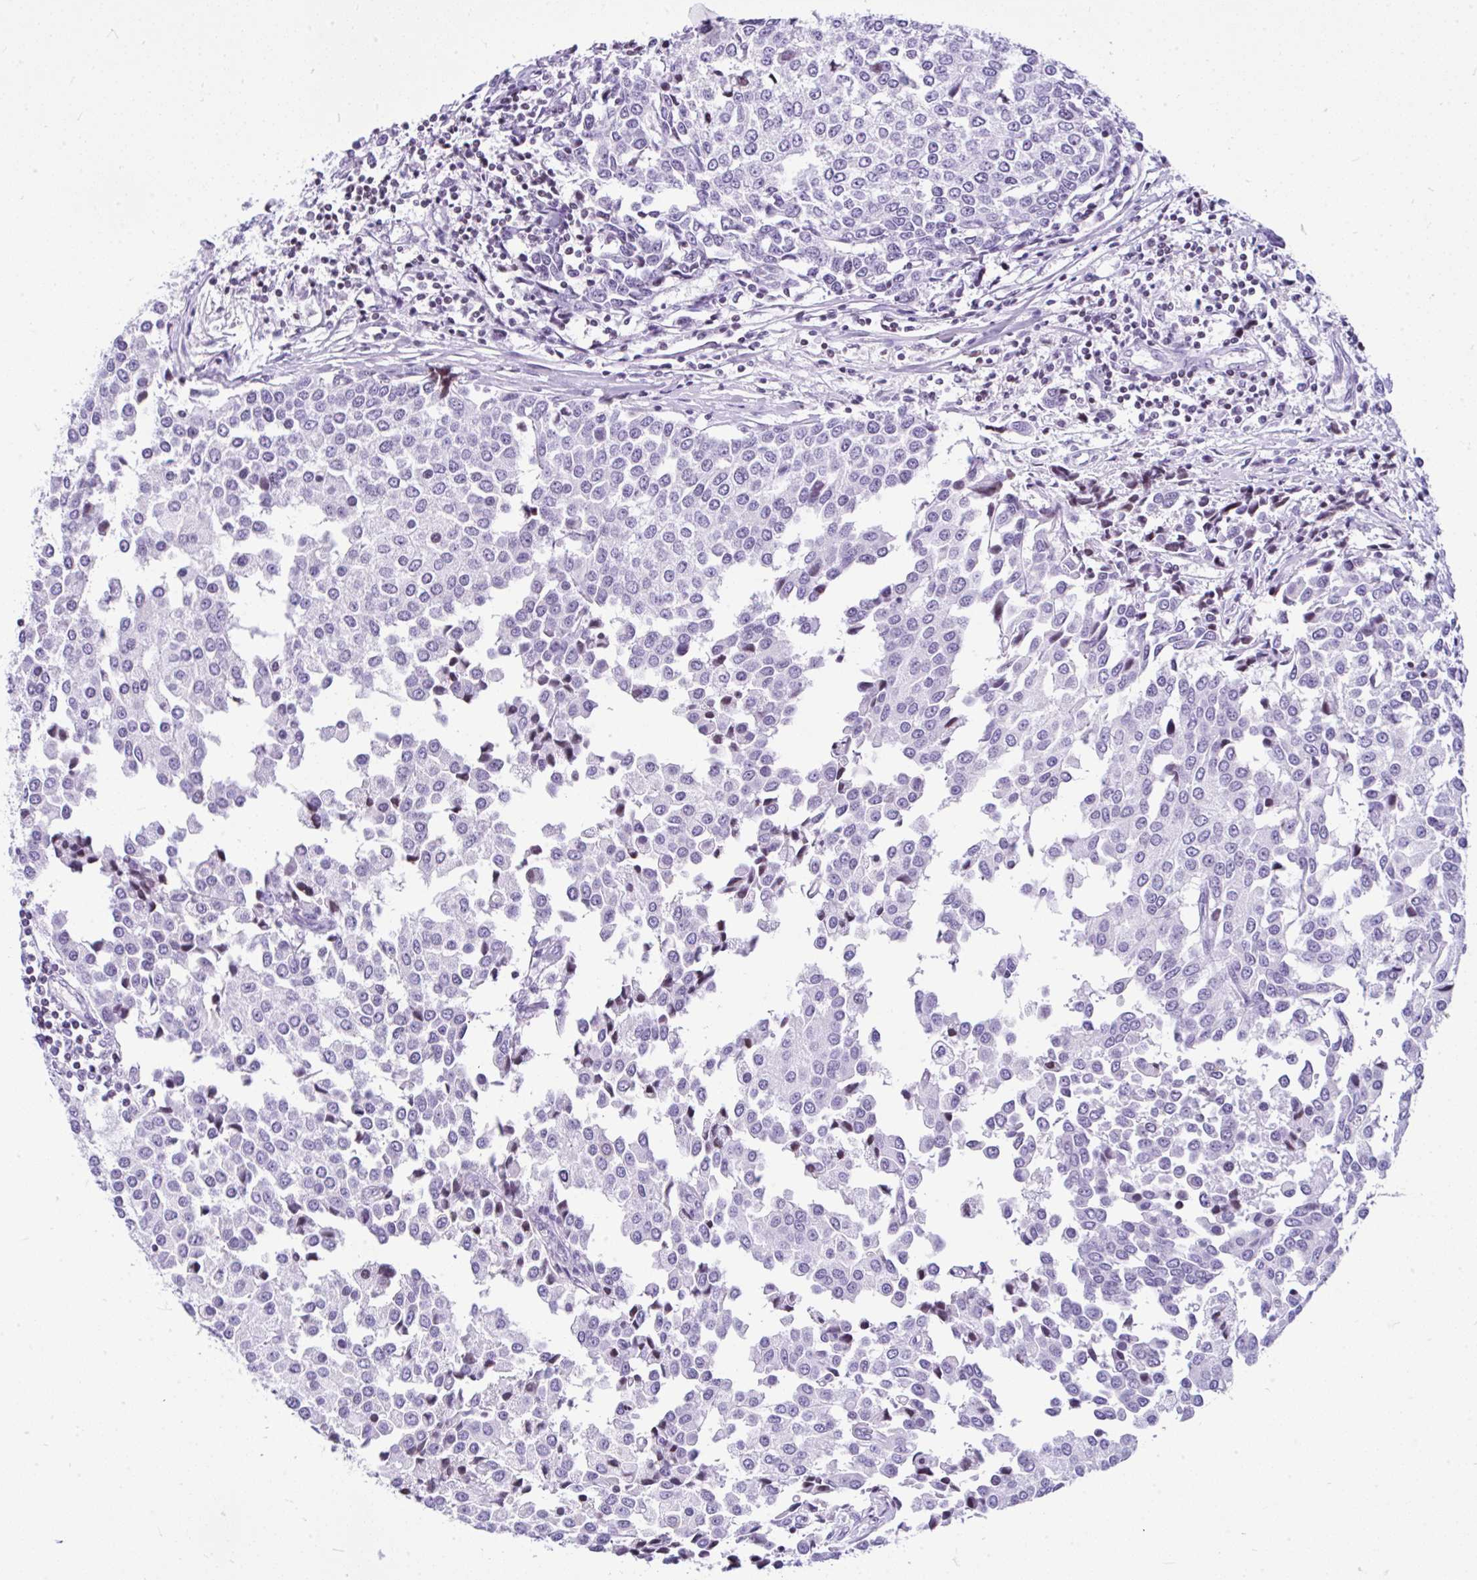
{"staining": {"intensity": "negative", "quantity": "none", "location": "none"}, "tissue": "breast cancer", "cell_type": "Tumor cells", "image_type": "cancer", "snomed": [{"axis": "morphology", "description": "Duct carcinoma"}, {"axis": "topography", "description": "Breast"}], "caption": "This is a histopathology image of IHC staining of breast cancer (infiltrating ductal carcinoma), which shows no positivity in tumor cells.", "gene": "KRT27", "patient": {"sex": "female", "age": 80}}